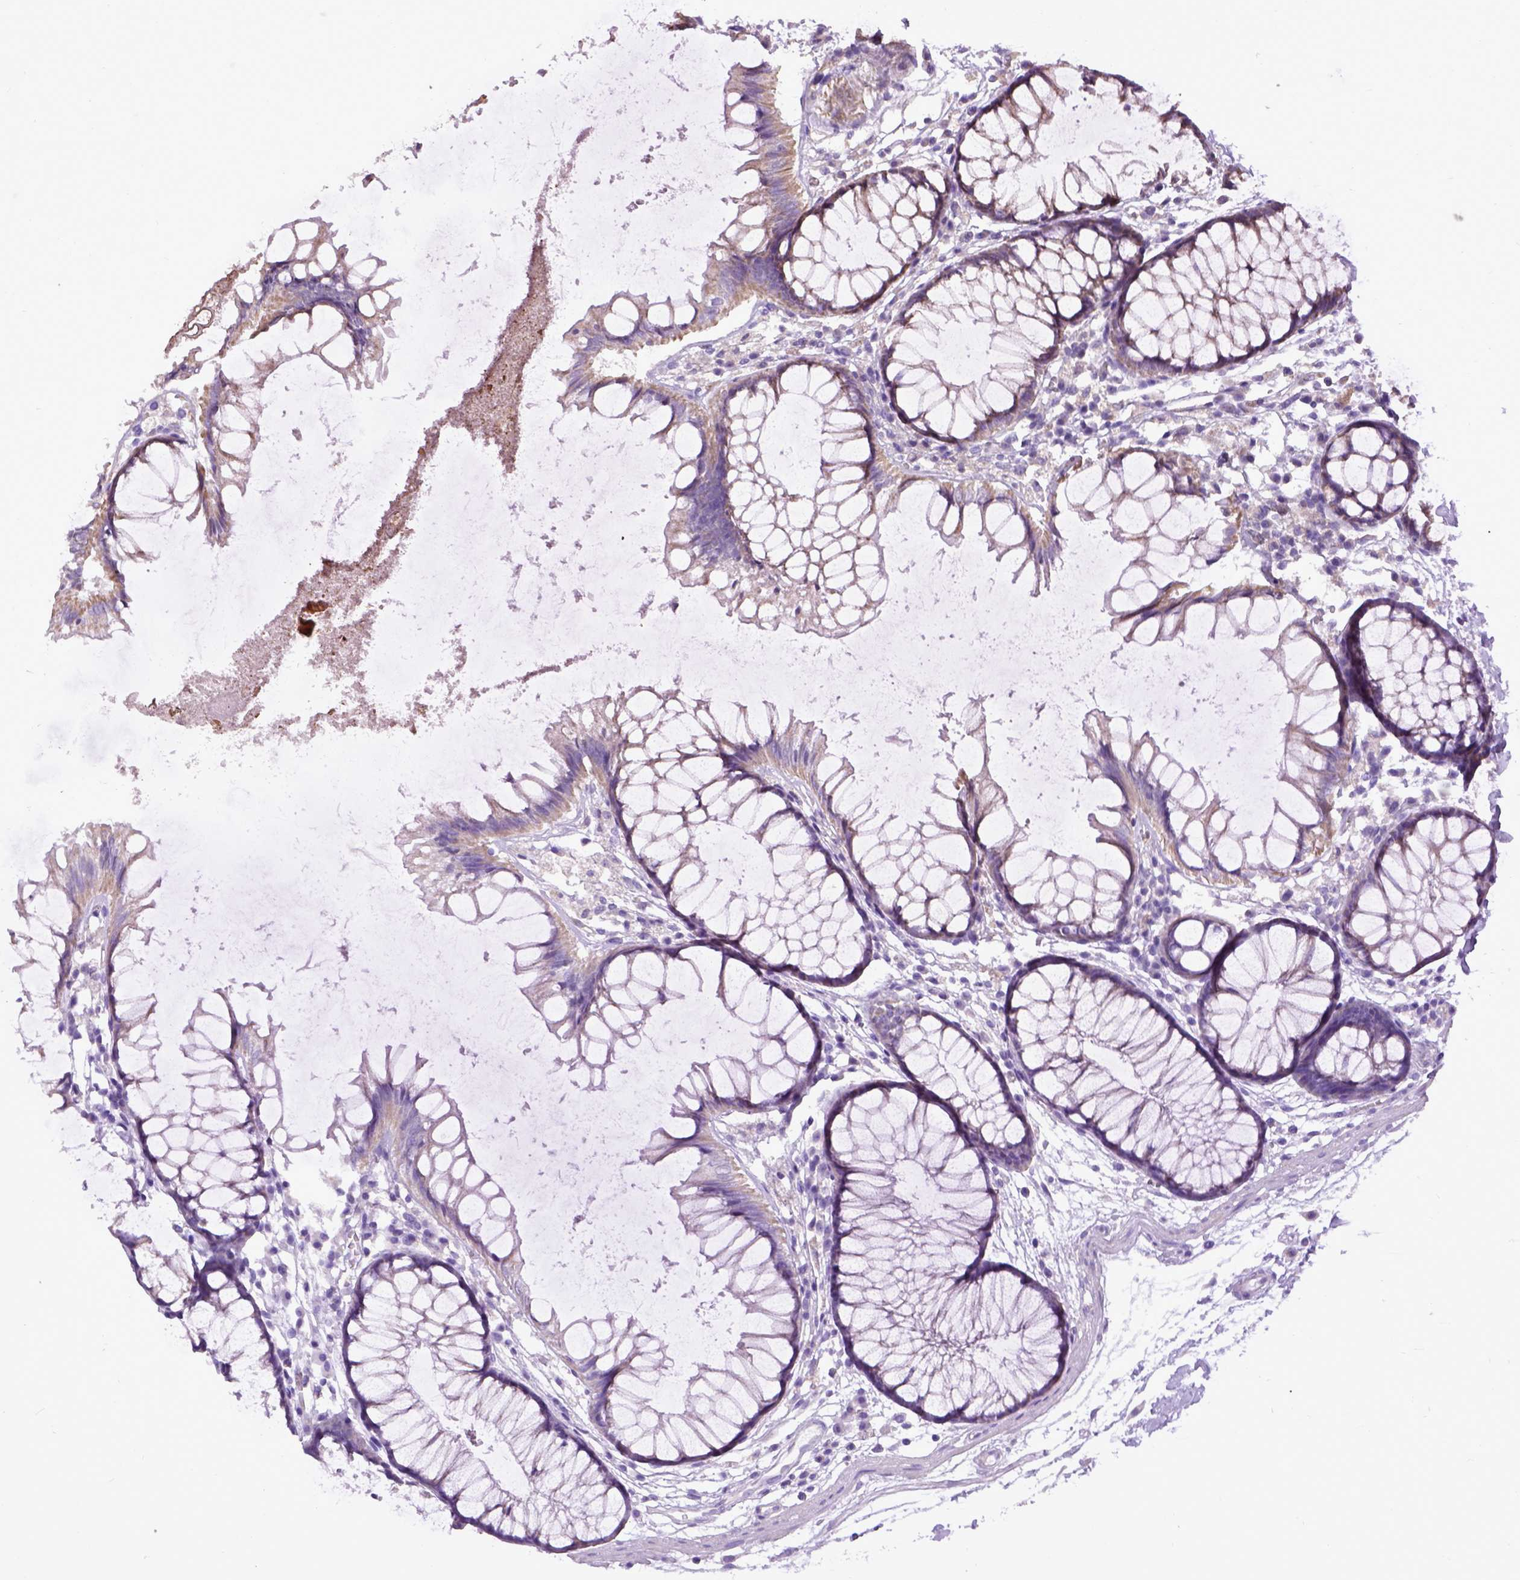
{"staining": {"intensity": "negative", "quantity": "none", "location": "none"}, "tissue": "colon", "cell_type": "Endothelial cells", "image_type": "normal", "snomed": [{"axis": "morphology", "description": "Normal tissue, NOS"}, {"axis": "morphology", "description": "Adenocarcinoma, NOS"}, {"axis": "topography", "description": "Colon"}], "caption": "Immunohistochemistry (IHC) micrograph of unremarkable colon: colon stained with DAB displays no significant protein staining in endothelial cells.", "gene": "ENG", "patient": {"sex": "male", "age": 65}}